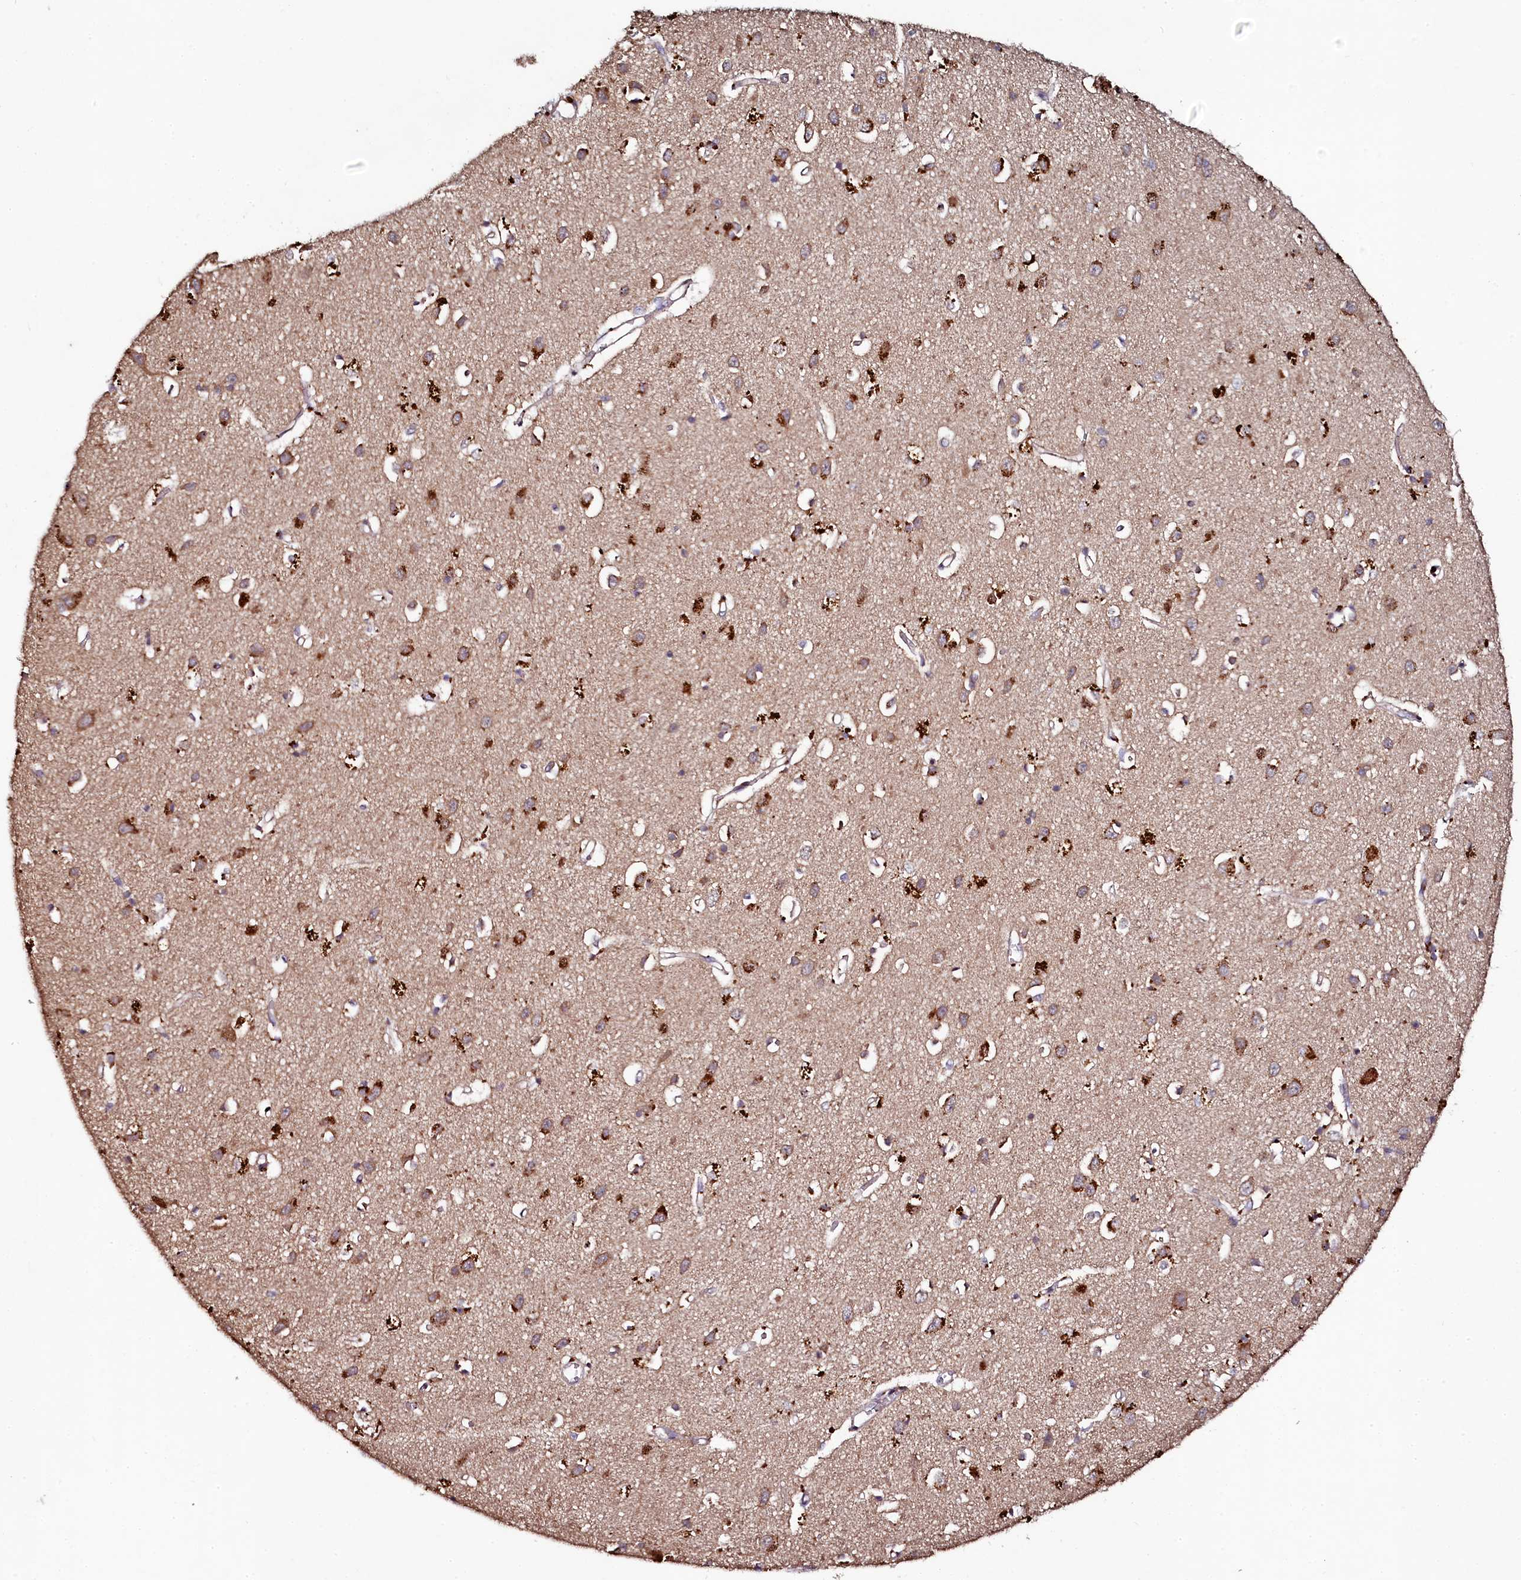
{"staining": {"intensity": "weak", "quantity": ">75%", "location": "cytoplasmic/membranous"}, "tissue": "cerebral cortex", "cell_type": "Endothelial cells", "image_type": "normal", "snomed": [{"axis": "morphology", "description": "Normal tissue, NOS"}, {"axis": "topography", "description": "Cerebral cortex"}], "caption": "IHC (DAB) staining of normal human cerebral cortex shows weak cytoplasmic/membranous protein staining in about >75% of endothelial cells.", "gene": "SEC24C", "patient": {"sex": "female", "age": 64}}